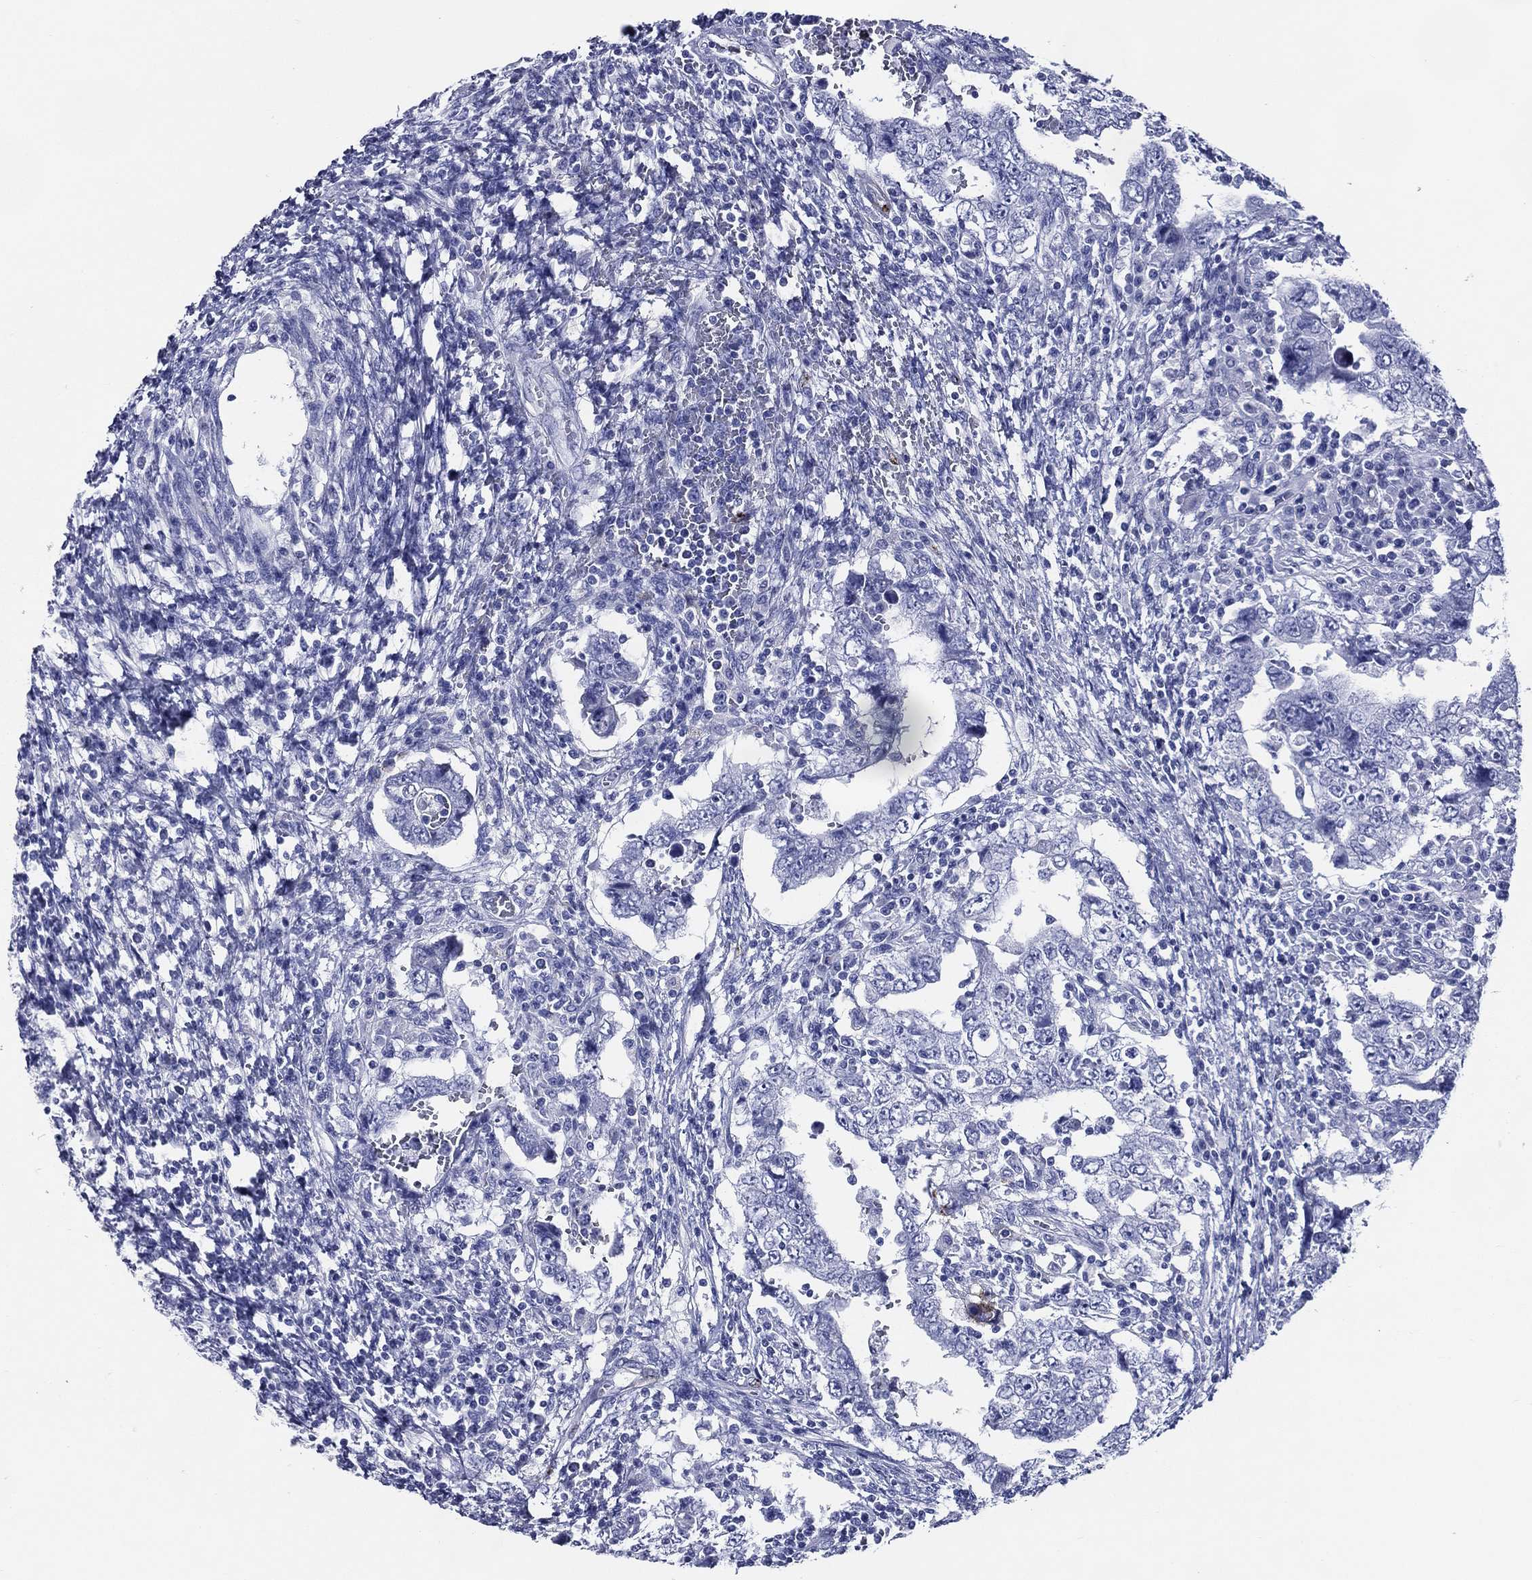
{"staining": {"intensity": "negative", "quantity": "none", "location": "none"}, "tissue": "testis cancer", "cell_type": "Tumor cells", "image_type": "cancer", "snomed": [{"axis": "morphology", "description": "Carcinoma, Embryonal, NOS"}, {"axis": "topography", "description": "Testis"}], "caption": "IHC histopathology image of human testis cancer (embryonal carcinoma) stained for a protein (brown), which shows no staining in tumor cells. (DAB (3,3'-diaminobenzidine) immunohistochemistry (IHC) with hematoxylin counter stain).", "gene": "ACE2", "patient": {"sex": "male", "age": 26}}